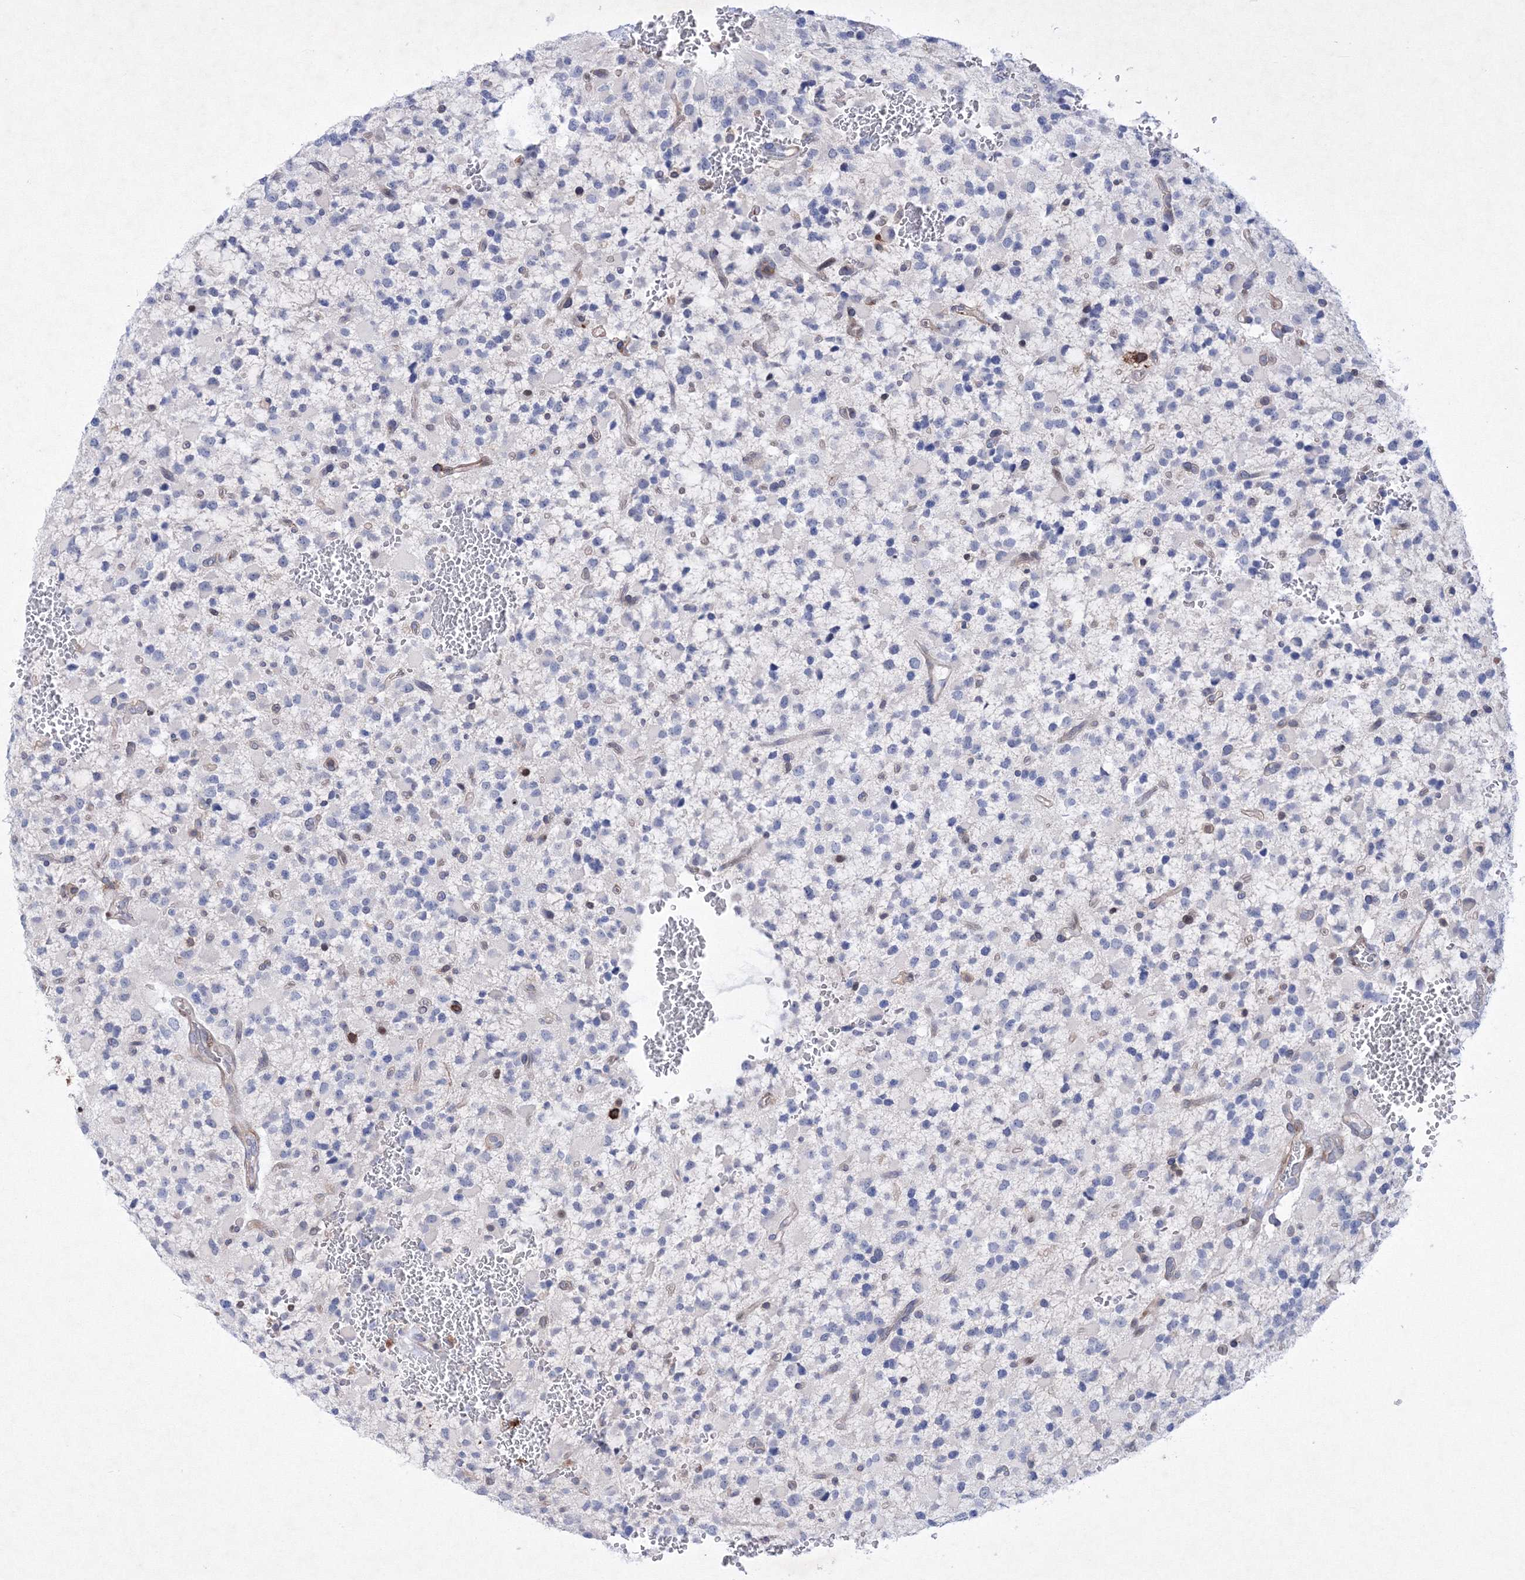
{"staining": {"intensity": "negative", "quantity": "none", "location": "none"}, "tissue": "glioma", "cell_type": "Tumor cells", "image_type": "cancer", "snomed": [{"axis": "morphology", "description": "Glioma, malignant, High grade"}, {"axis": "topography", "description": "Brain"}], "caption": "Tumor cells are negative for protein expression in human glioma. (DAB (3,3'-diaminobenzidine) immunohistochemistry visualized using brightfield microscopy, high magnification).", "gene": "RNPEPL1", "patient": {"sex": "male", "age": 34}}